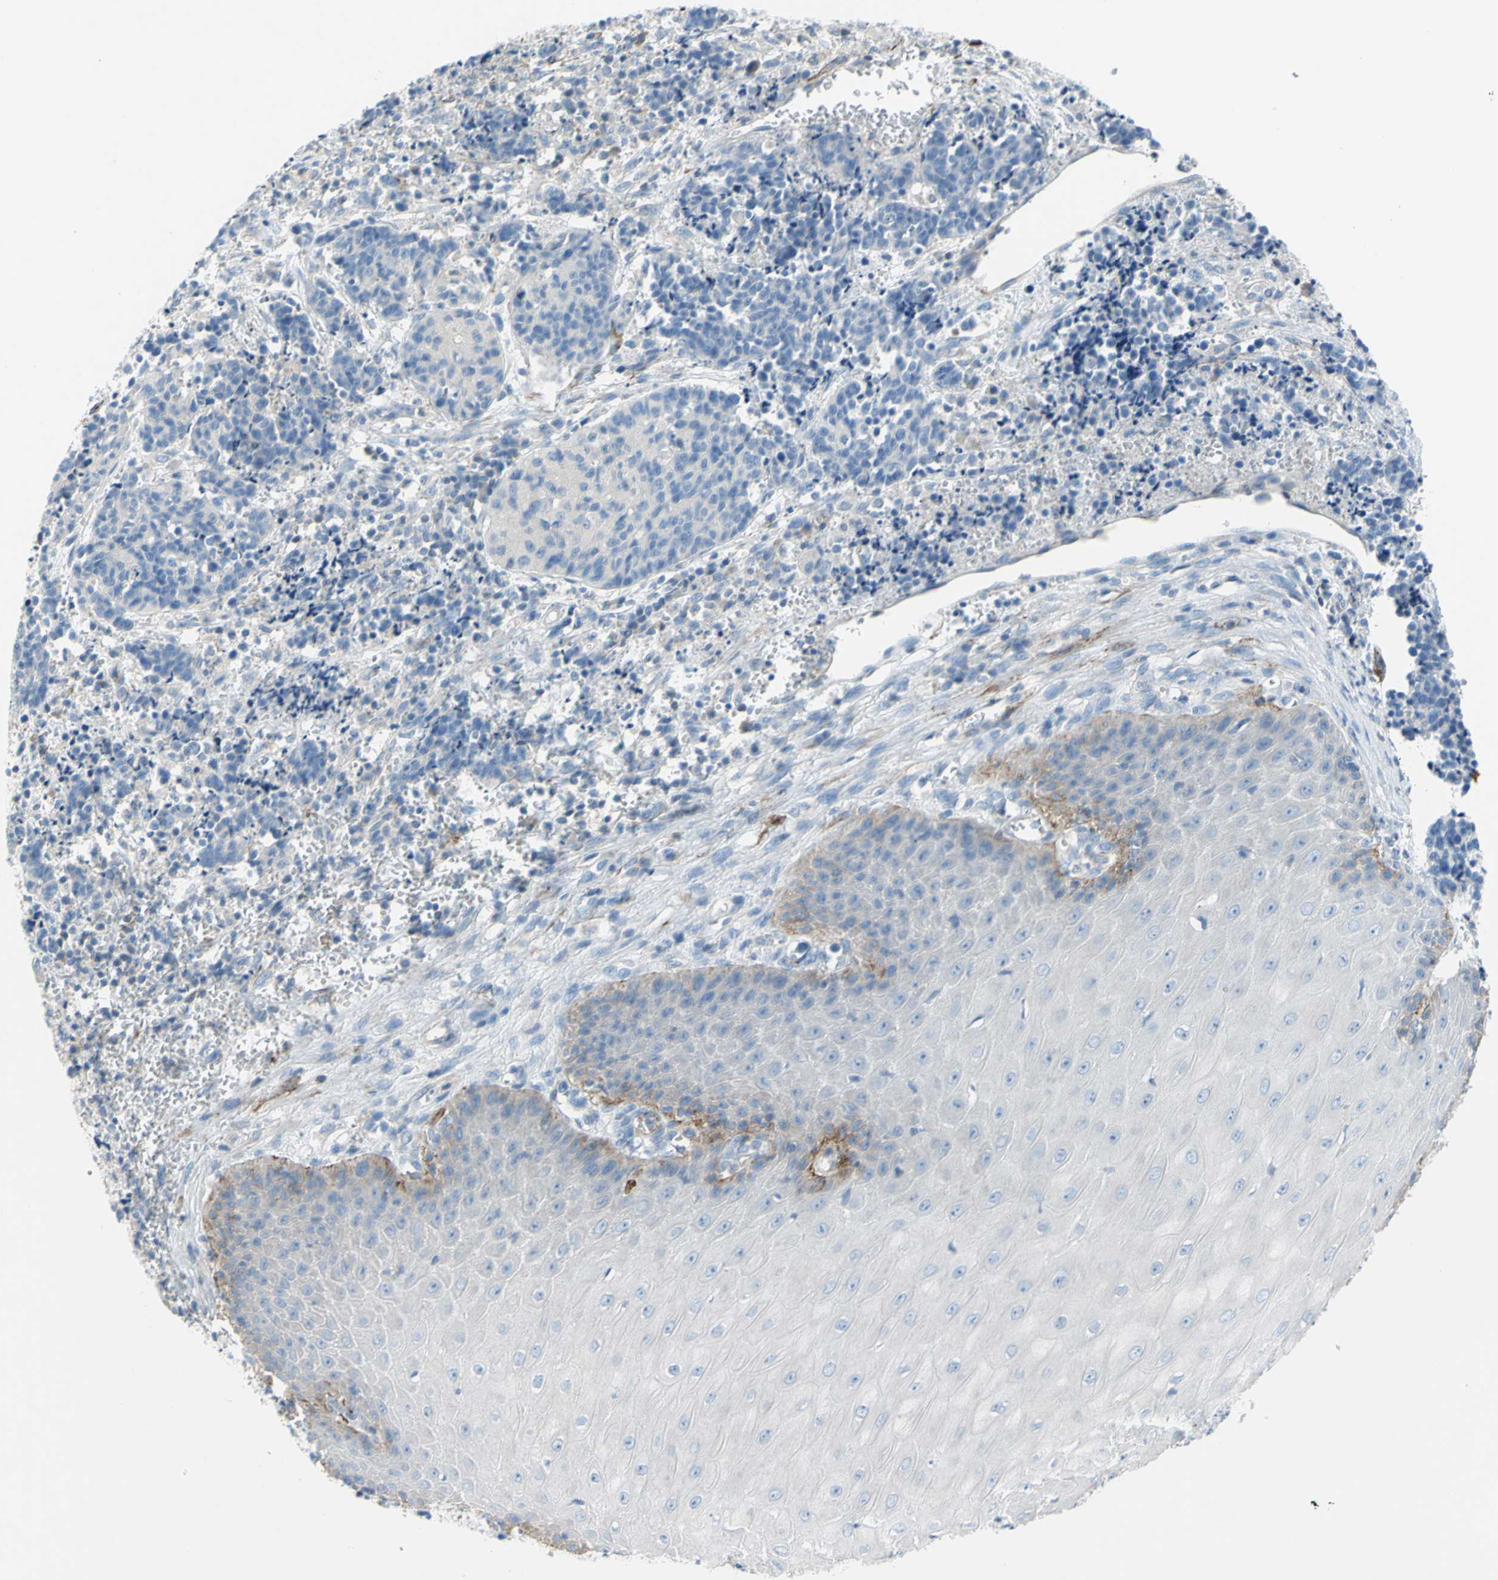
{"staining": {"intensity": "negative", "quantity": "none", "location": "none"}, "tissue": "cervical cancer", "cell_type": "Tumor cells", "image_type": "cancer", "snomed": [{"axis": "morphology", "description": "Squamous cell carcinoma, NOS"}, {"axis": "topography", "description": "Cervix"}], "caption": "Immunohistochemistry (IHC) micrograph of human cervical squamous cell carcinoma stained for a protein (brown), which displays no positivity in tumor cells.", "gene": "PRRG2", "patient": {"sex": "female", "age": 35}}